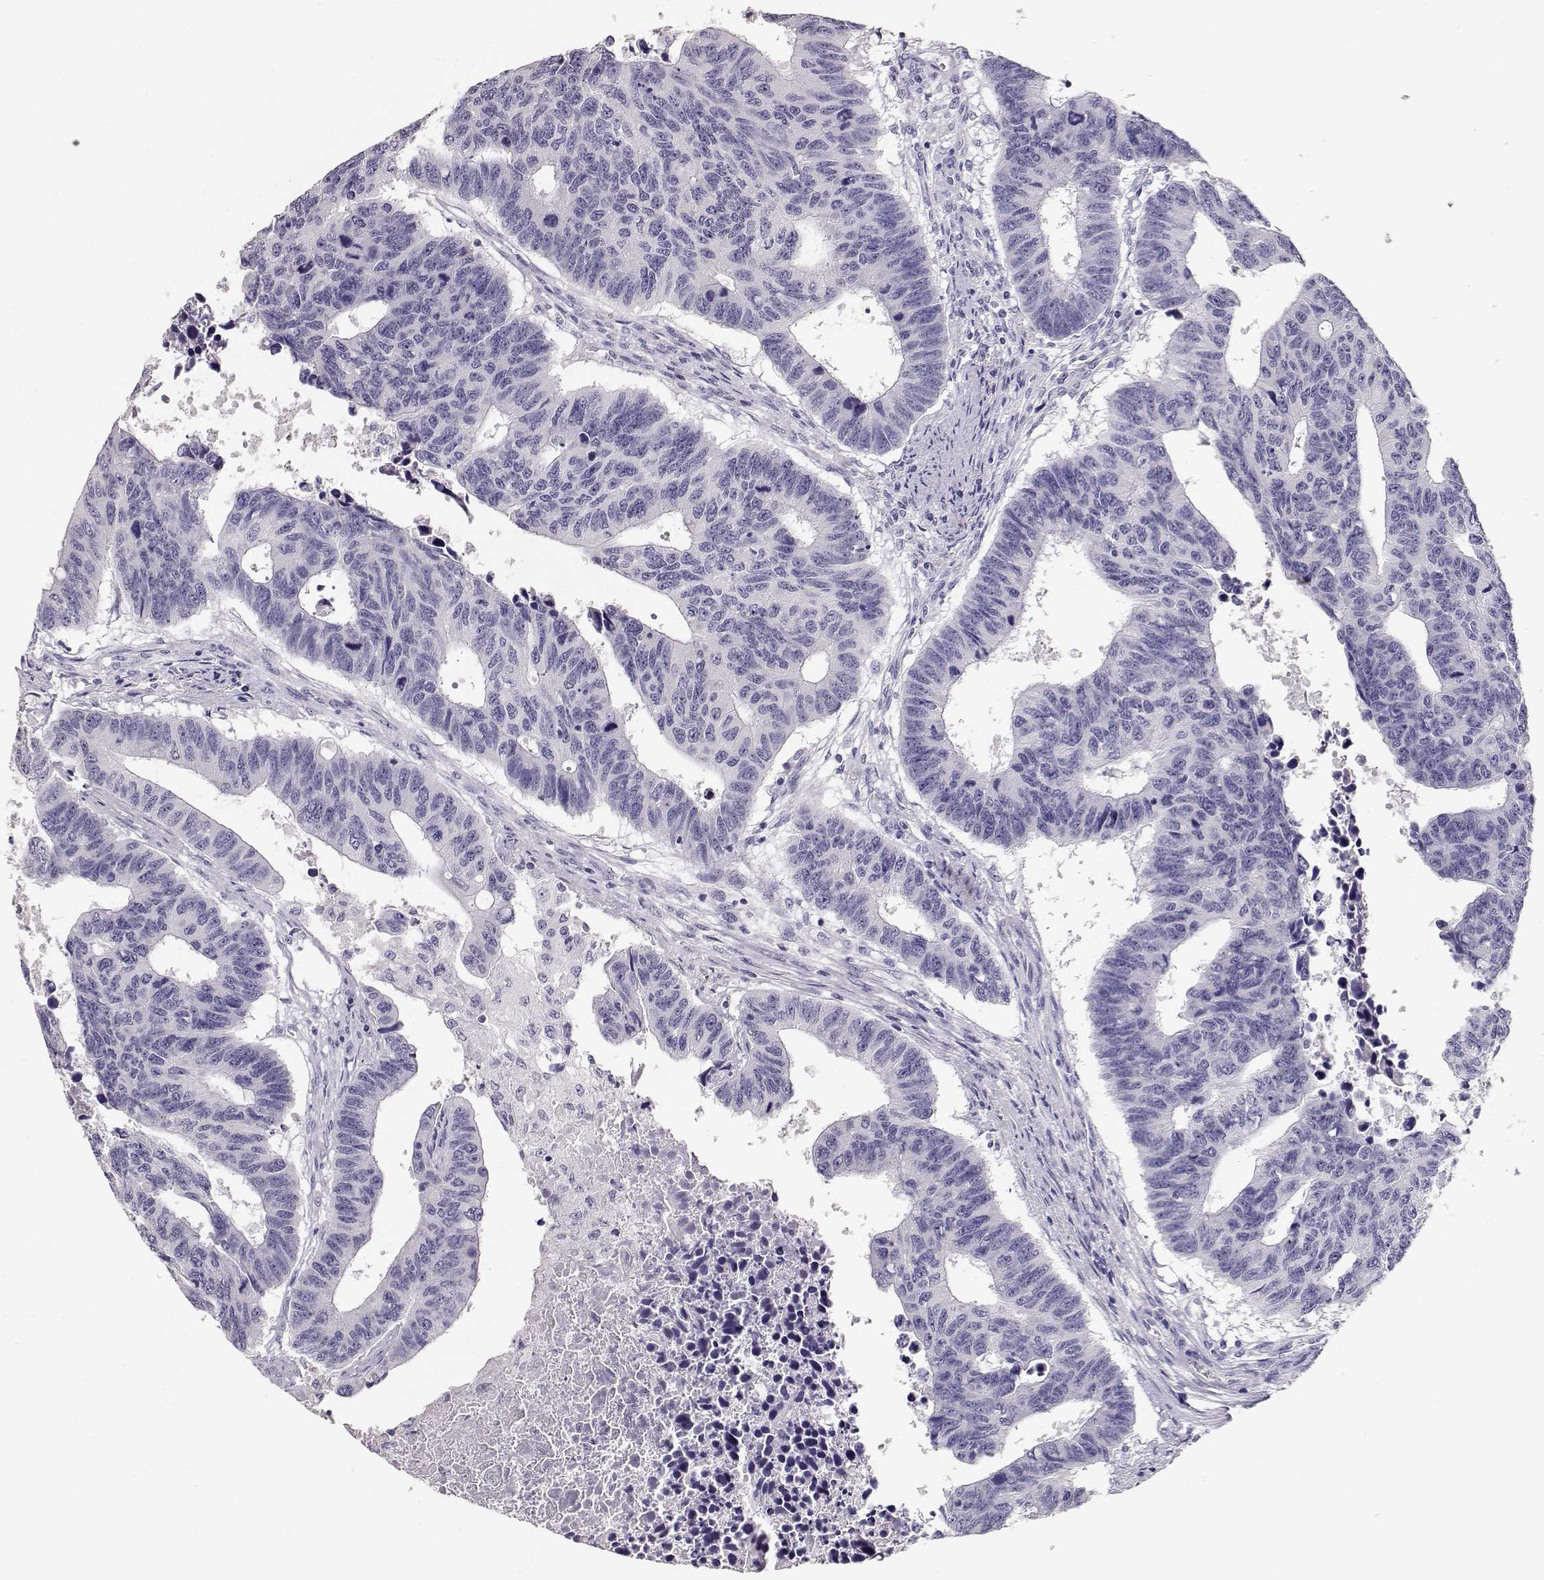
{"staining": {"intensity": "negative", "quantity": "none", "location": "none"}, "tissue": "colorectal cancer", "cell_type": "Tumor cells", "image_type": "cancer", "snomed": [{"axis": "morphology", "description": "Adenocarcinoma, NOS"}, {"axis": "topography", "description": "Rectum"}], "caption": "Immunohistochemistry of human adenocarcinoma (colorectal) shows no positivity in tumor cells.", "gene": "MAGEC1", "patient": {"sex": "female", "age": 85}}